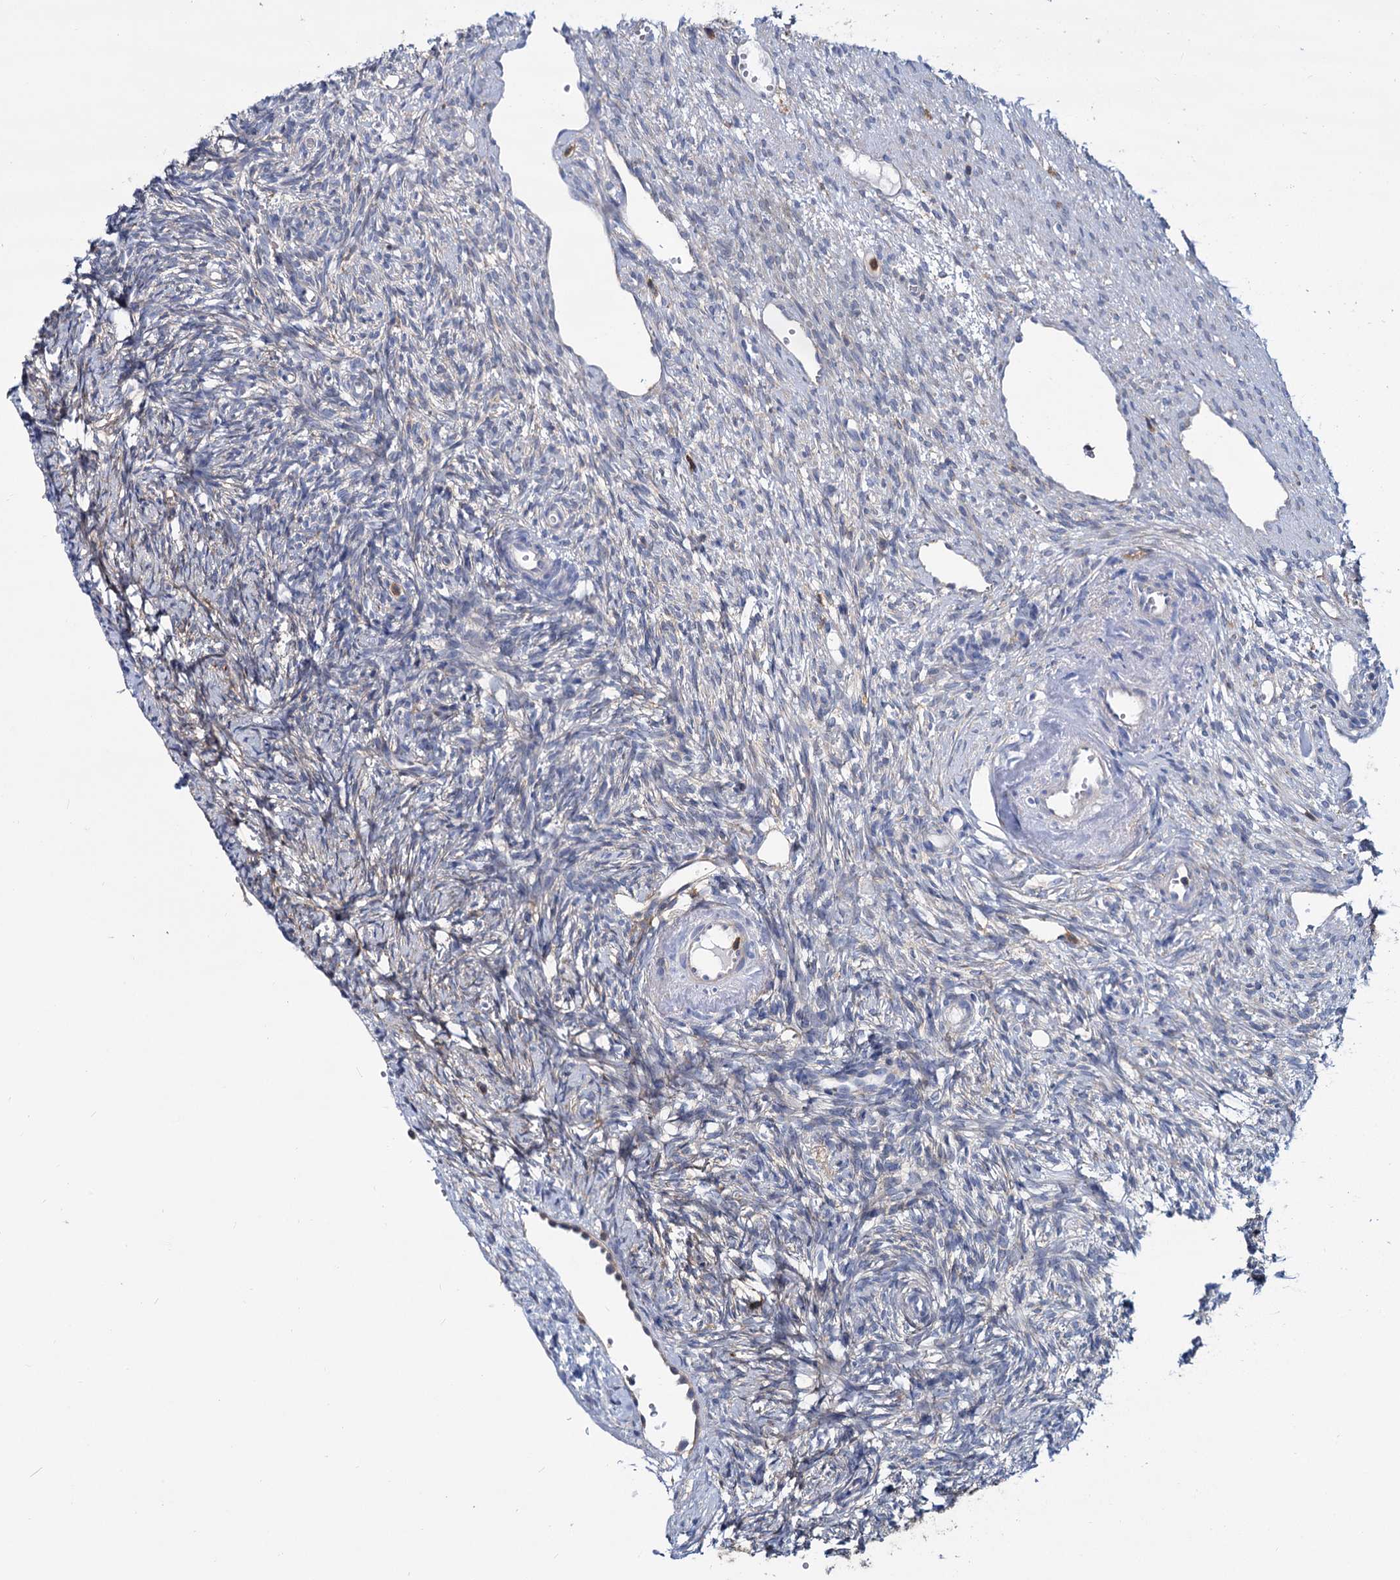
{"staining": {"intensity": "negative", "quantity": "none", "location": "none"}, "tissue": "ovary", "cell_type": "Ovarian stroma cells", "image_type": "normal", "snomed": [{"axis": "morphology", "description": "Normal tissue, NOS"}, {"axis": "topography", "description": "Ovary"}], "caption": "This is an immunohistochemistry histopathology image of benign ovary. There is no expression in ovarian stroma cells.", "gene": "LRCH4", "patient": {"sex": "female", "age": 51}}